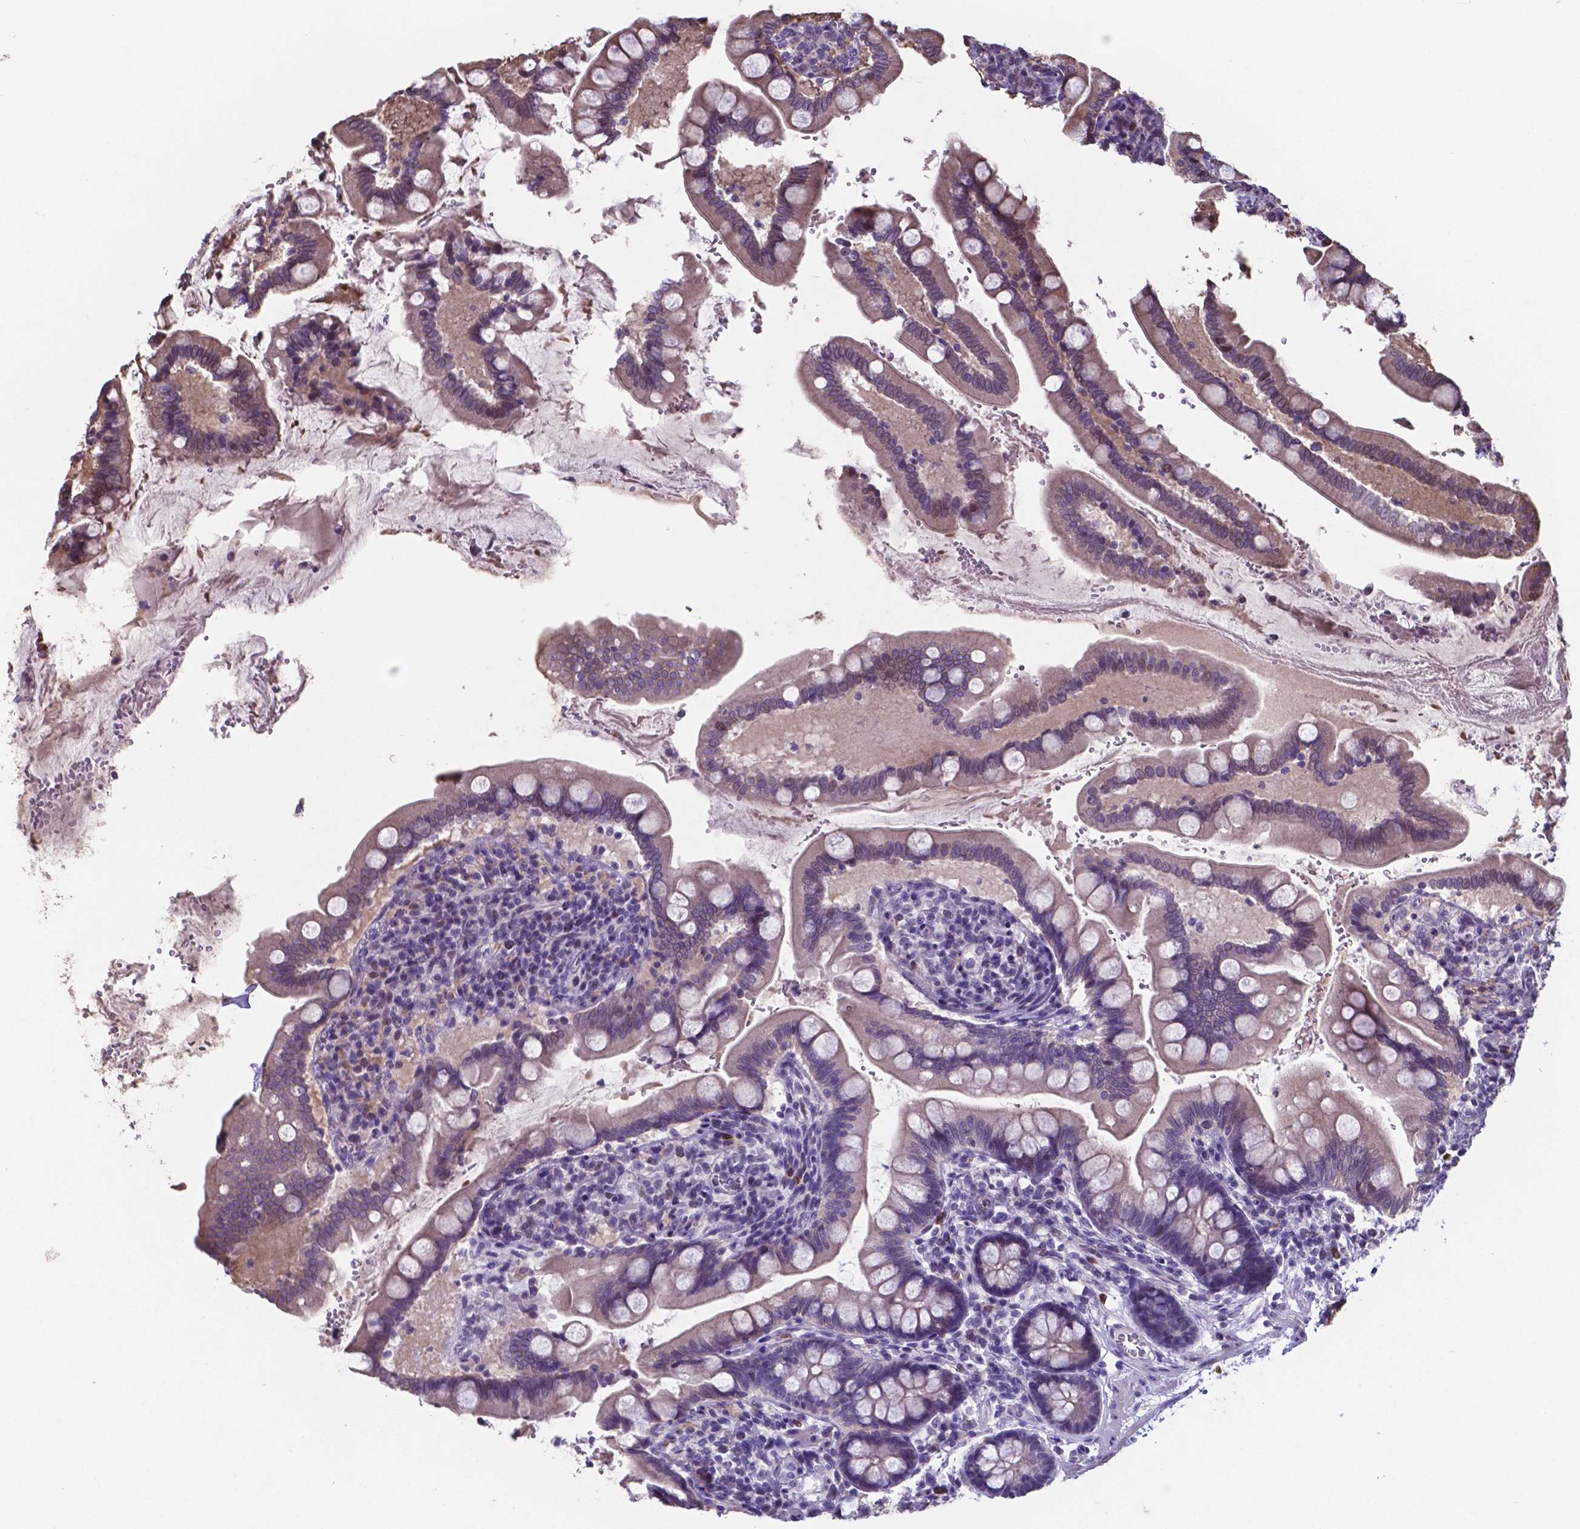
{"staining": {"intensity": "moderate", "quantity": "<25%", "location": "nuclear"}, "tissue": "small intestine", "cell_type": "Glandular cells", "image_type": "normal", "snomed": [{"axis": "morphology", "description": "Normal tissue, NOS"}, {"axis": "topography", "description": "Small intestine"}], "caption": "The photomicrograph displays staining of unremarkable small intestine, revealing moderate nuclear protein positivity (brown color) within glandular cells. (Stains: DAB in brown, nuclei in blue, Microscopy: brightfield microscopy at high magnification).", "gene": "MLC1", "patient": {"sex": "female", "age": 56}}